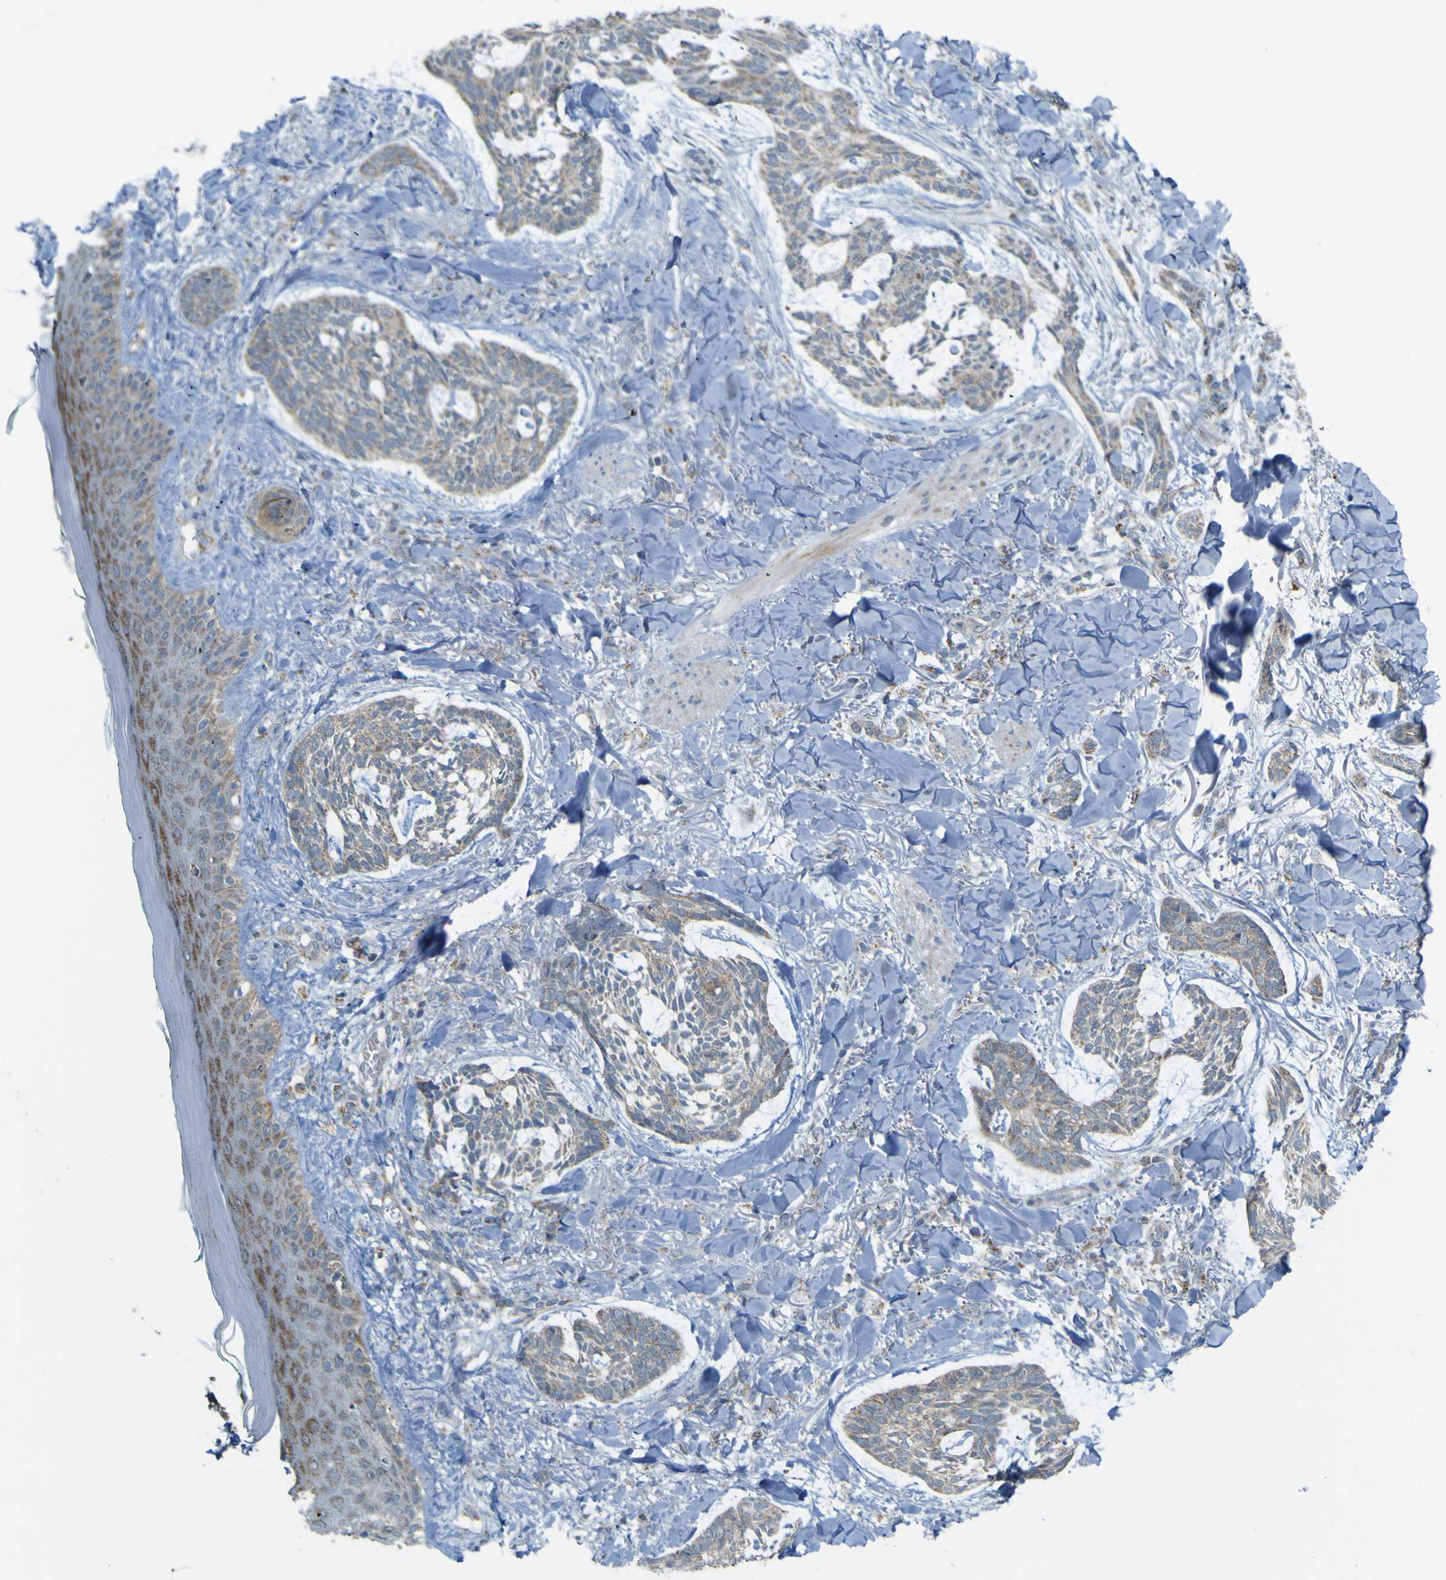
{"staining": {"intensity": "weak", "quantity": ">75%", "location": "cytoplasmic/membranous"}, "tissue": "skin cancer", "cell_type": "Tumor cells", "image_type": "cancer", "snomed": [{"axis": "morphology", "description": "Basal cell carcinoma"}, {"axis": "topography", "description": "Skin"}], "caption": "A brown stain highlights weak cytoplasmic/membranous staining of a protein in skin basal cell carcinoma tumor cells.", "gene": "ACBD5", "patient": {"sex": "male", "age": 43}}